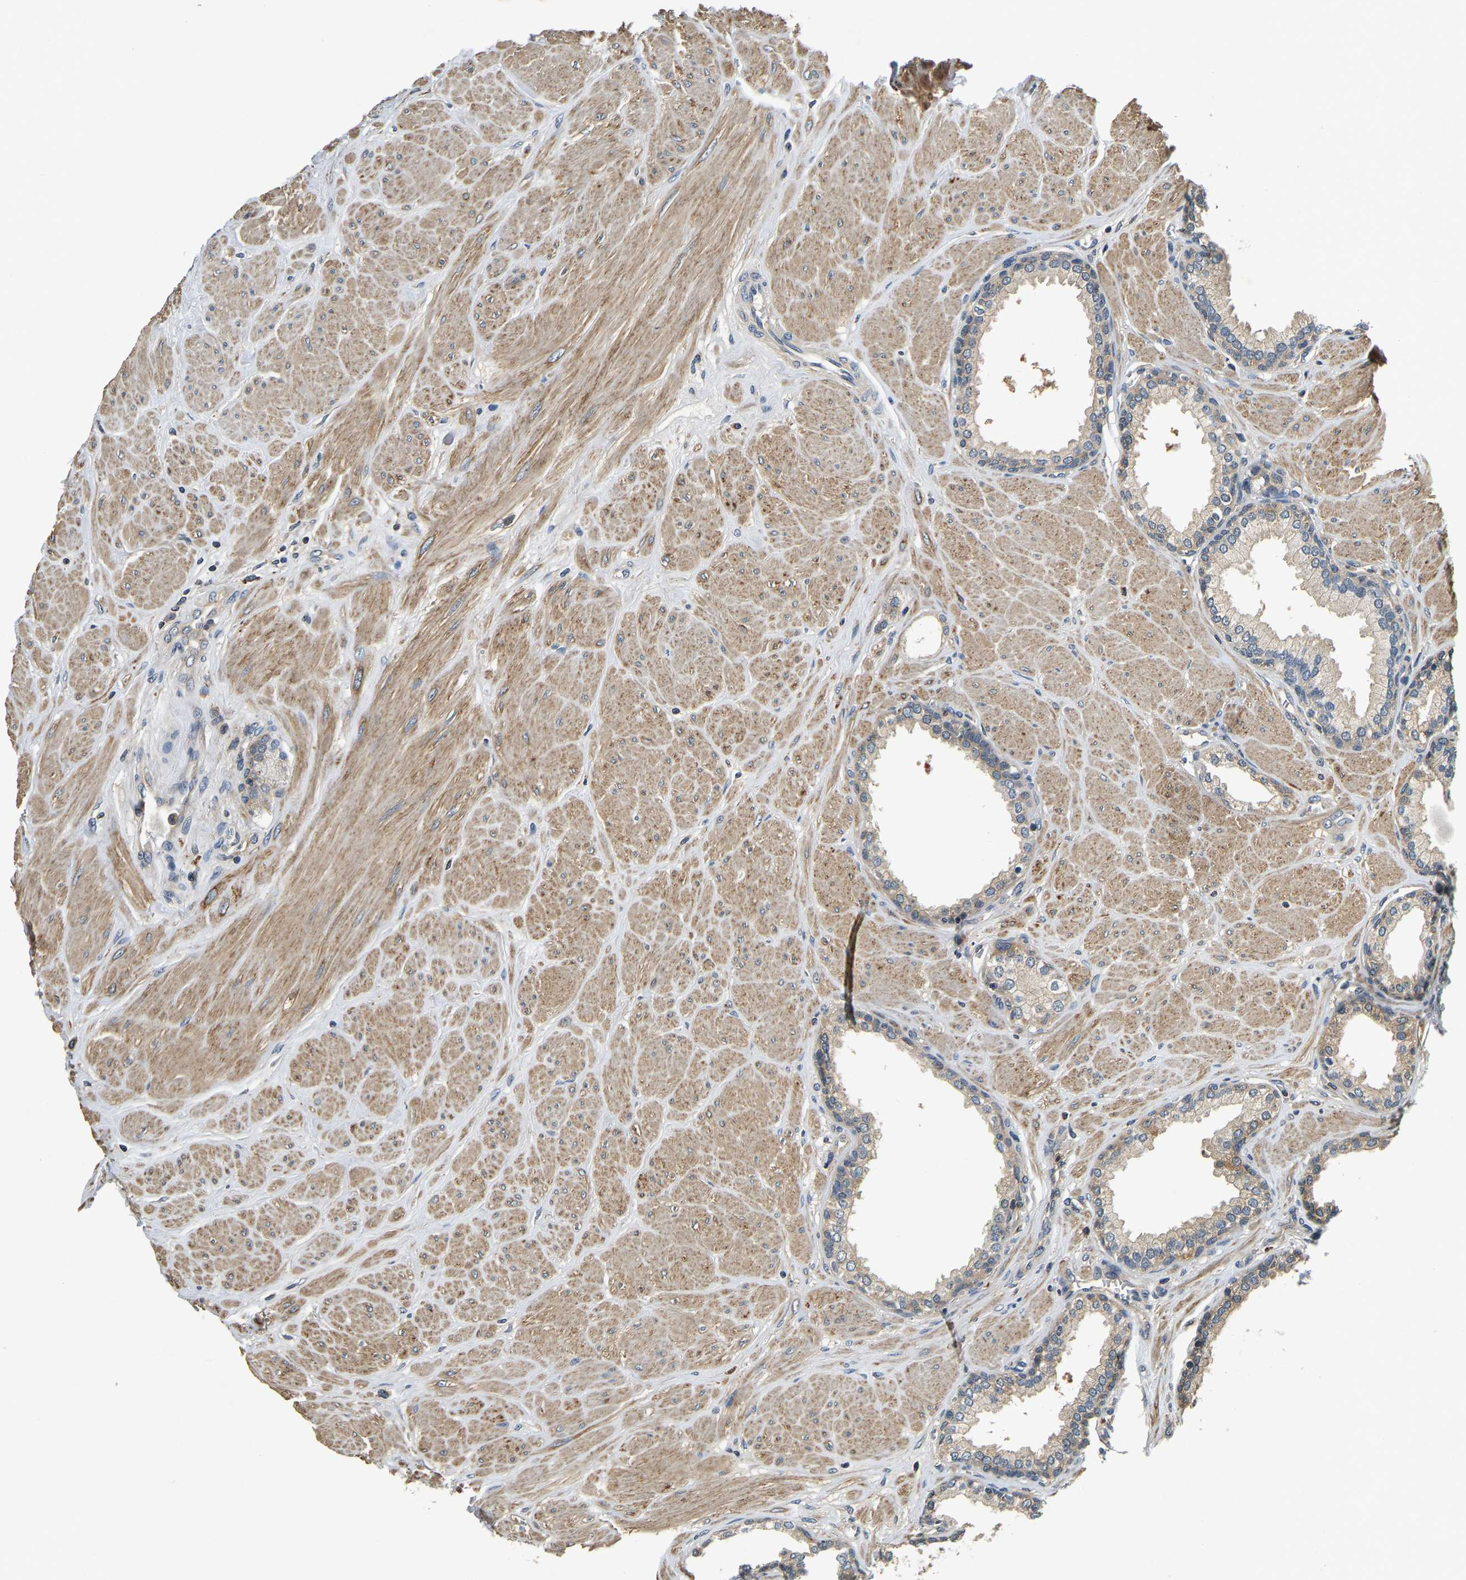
{"staining": {"intensity": "weak", "quantity": ">75%", "location": "cytoplasmic/membranous"}, "tissue": "prostate", "cell_type": "Glandular cells", "image_type": "normal", "snomed": [{"axis": "morphology", "description": "Normal tissue, NOS"}, {"axis": "topography", "description": "Prostate"}], "caption": "High-magnification brightfield microscopy of normal prostate stained with DAB (brown) and counterstained with hematoxylin (blue). glandular cells exhibit weak cytoplasmic/membranous expression is identified in about>75% of cells.", "gene": "RESF1", "patient": {"sex": "male", "age": 51}}